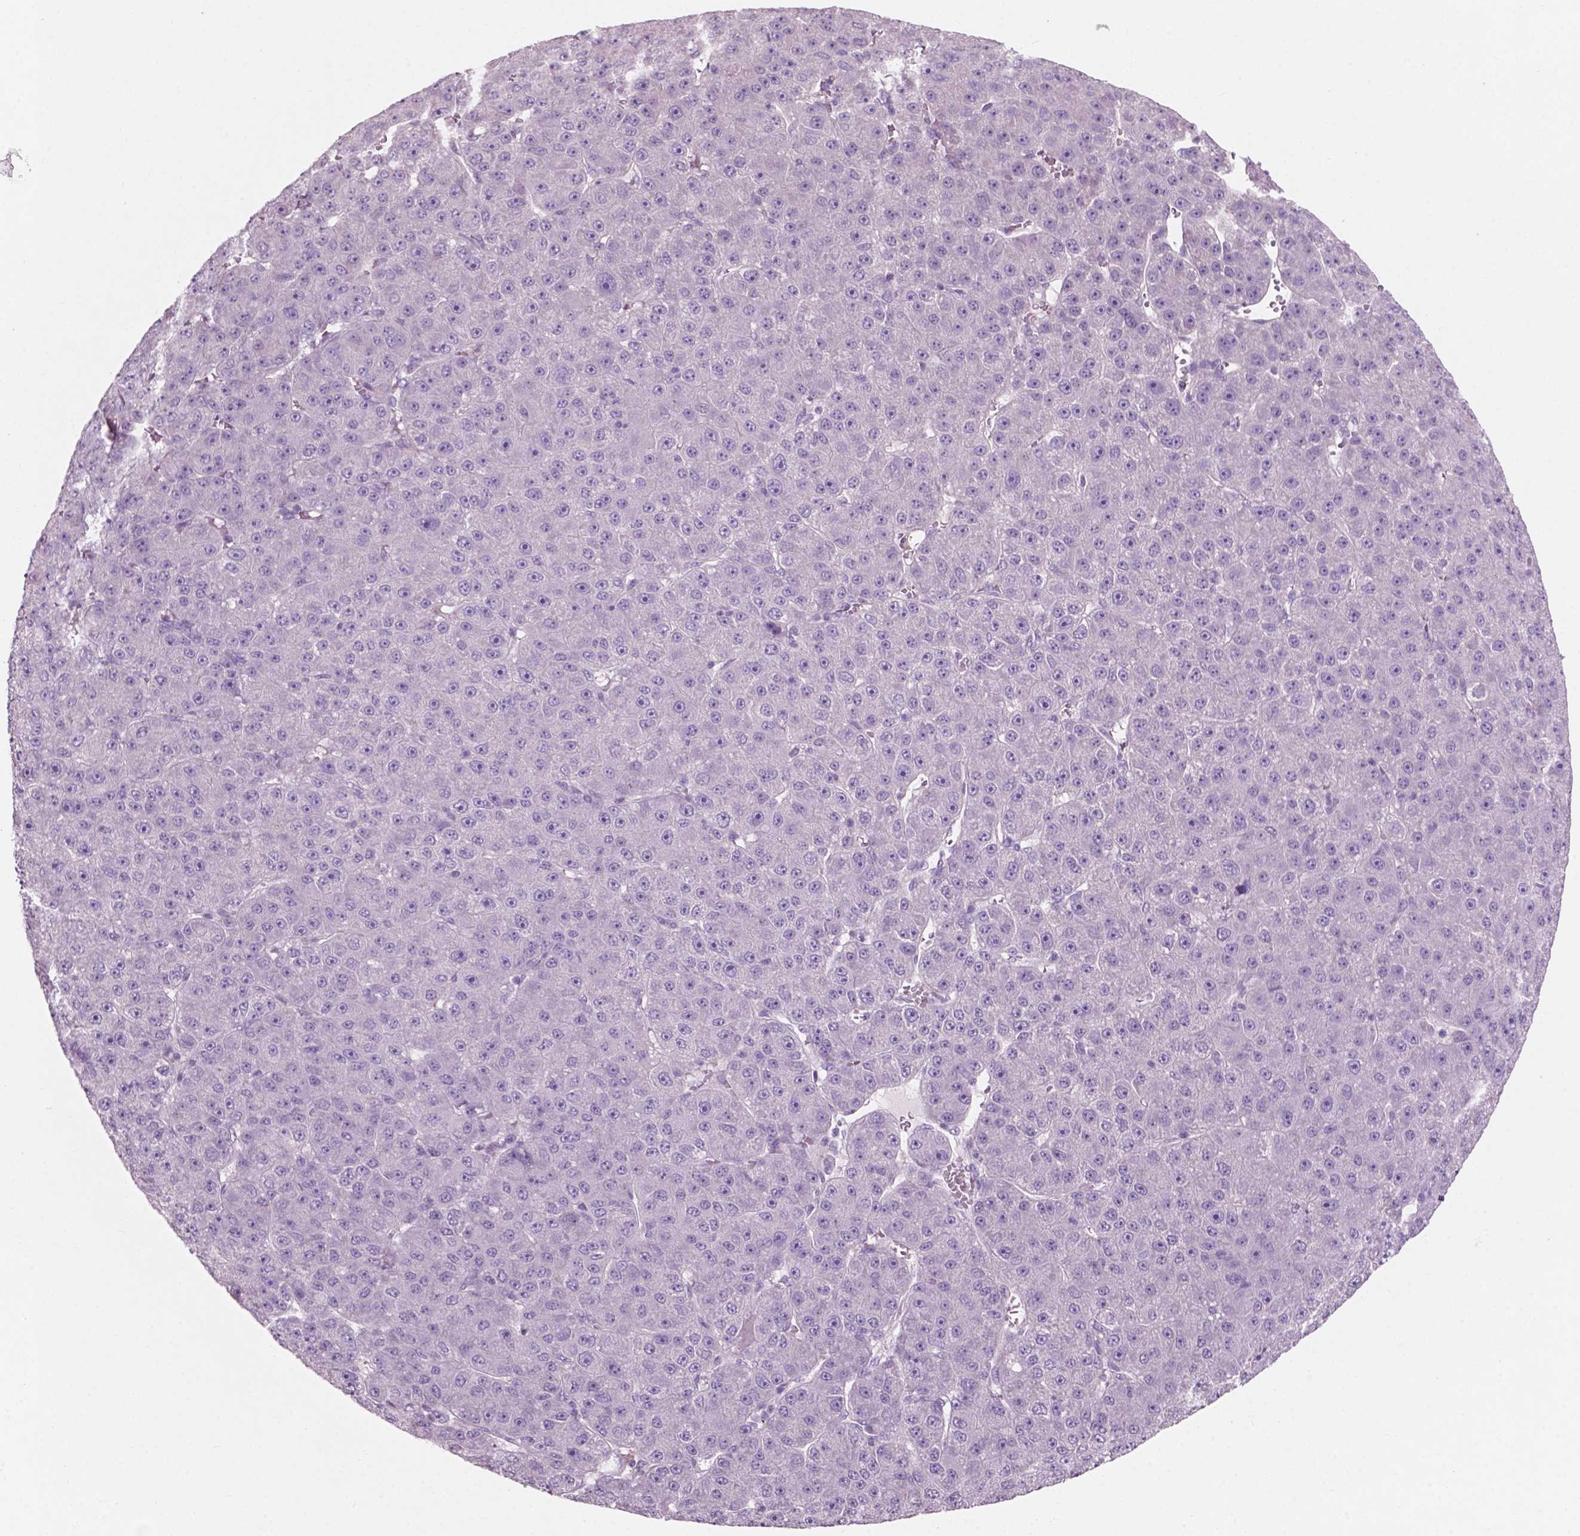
{"staining": {"intensity": "negative", "quantity": "none", "location": "none"}, "tissue": "liver cancer", "cell_type": "Tumor cells", "image_type": "cancer", "snomed": [{"axis": "morphology", "description": "Carcinoma, Hepatocellular, NOS"}, {"axis": "topography", "description": "Liver"}], "caption": "Immunohistochemistry (IHC) photomicrograph of neoplastic tissue: liver cancer stained with DAB demonstrates no significant protein staining in tumor cells. (Stains: DAB (3,3'-diaminobenzidine) immunohistochemistry (IHC) with hematoxylin counter stain, Microscopy: brightfield microscopy at high magnification).", "gene": "AWAT1", "patient": {"sex": "male", "age": 67}}